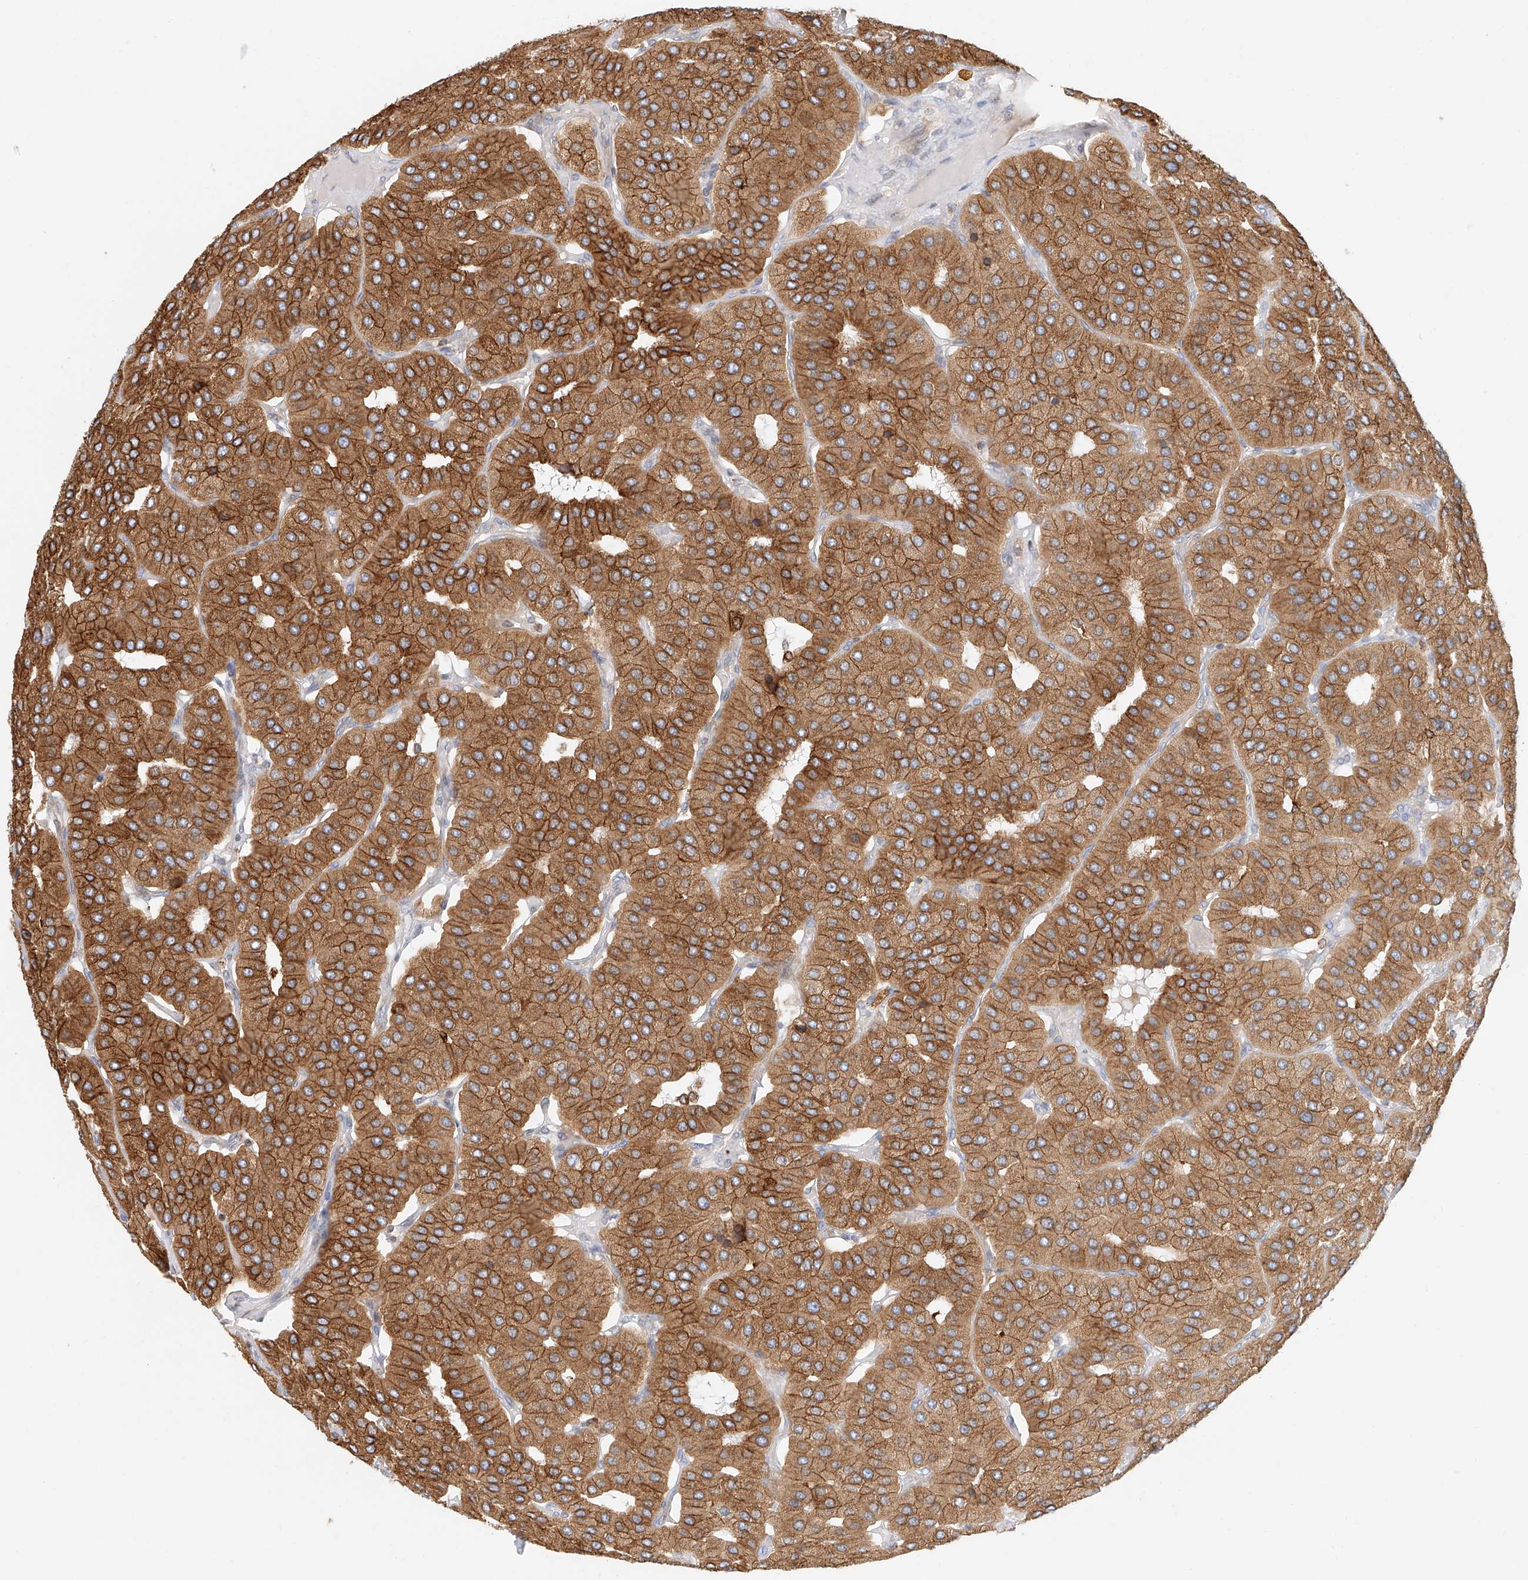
{"staining": {"intensity": "moderate", "quantity": ">75%", "location": "cytoplasmic/membranous"}, "tissue": "parathyroid gland", "cell_type": "Glandular cells", "image_type": "normal", "snomed": [{"axis": "morphology", "description": "Normal tissue, NOS"}, {"axis": "morphology", "description": "Adenoma, NOS"}, {"axis": "topography", "description": "Parathyroid gland"}], "caption": "Immunohistochemistry of normal parathyroid gland shows medium levels of moderate cytoplasmic/membranous staining in approximately >75% of glandular cells.", "gene": "DHRS7", "patient": {"sex": "female", "age": 86}}